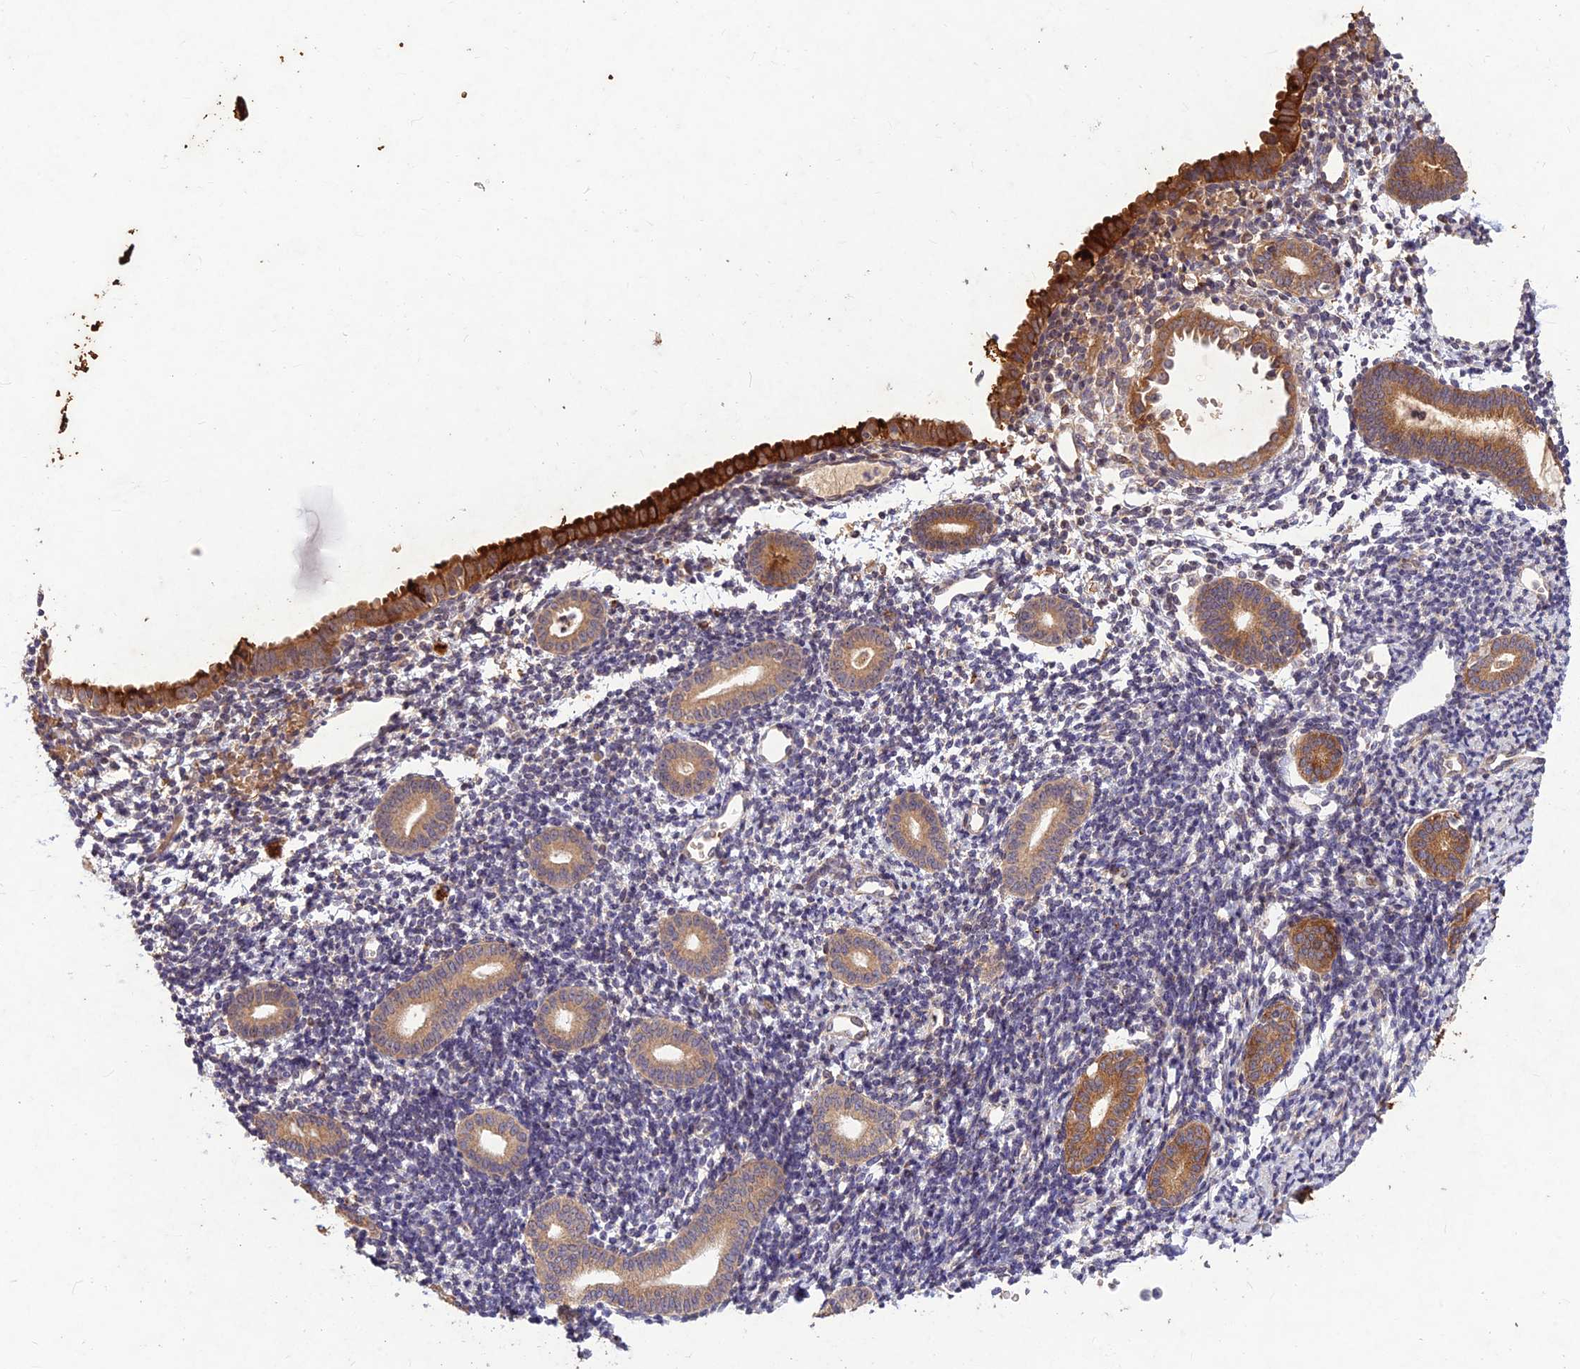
{"staining": {"intensity": "negative", "quantity": "none", "location": "none"}, "tissue": "endometrium", "cell_type": "Cells in endometrial stroma", "image_type": "normal", "snomed": [{"axis": "morphology", "description": "Normal tissue, NOS"}, {"axis": "topography", "description": "Endometrium"}], "caption": "The IHC micrograph has no significant positivity in cells in endometrial stroma of endometrium. The staining is performed using DAB (3,3'-diaminobenzidine) brown chromogen with nuclei counter-stained in using hematoxylin.", "gene": "PPP1R11", "patient": {"sex": "female", "age": 56}}